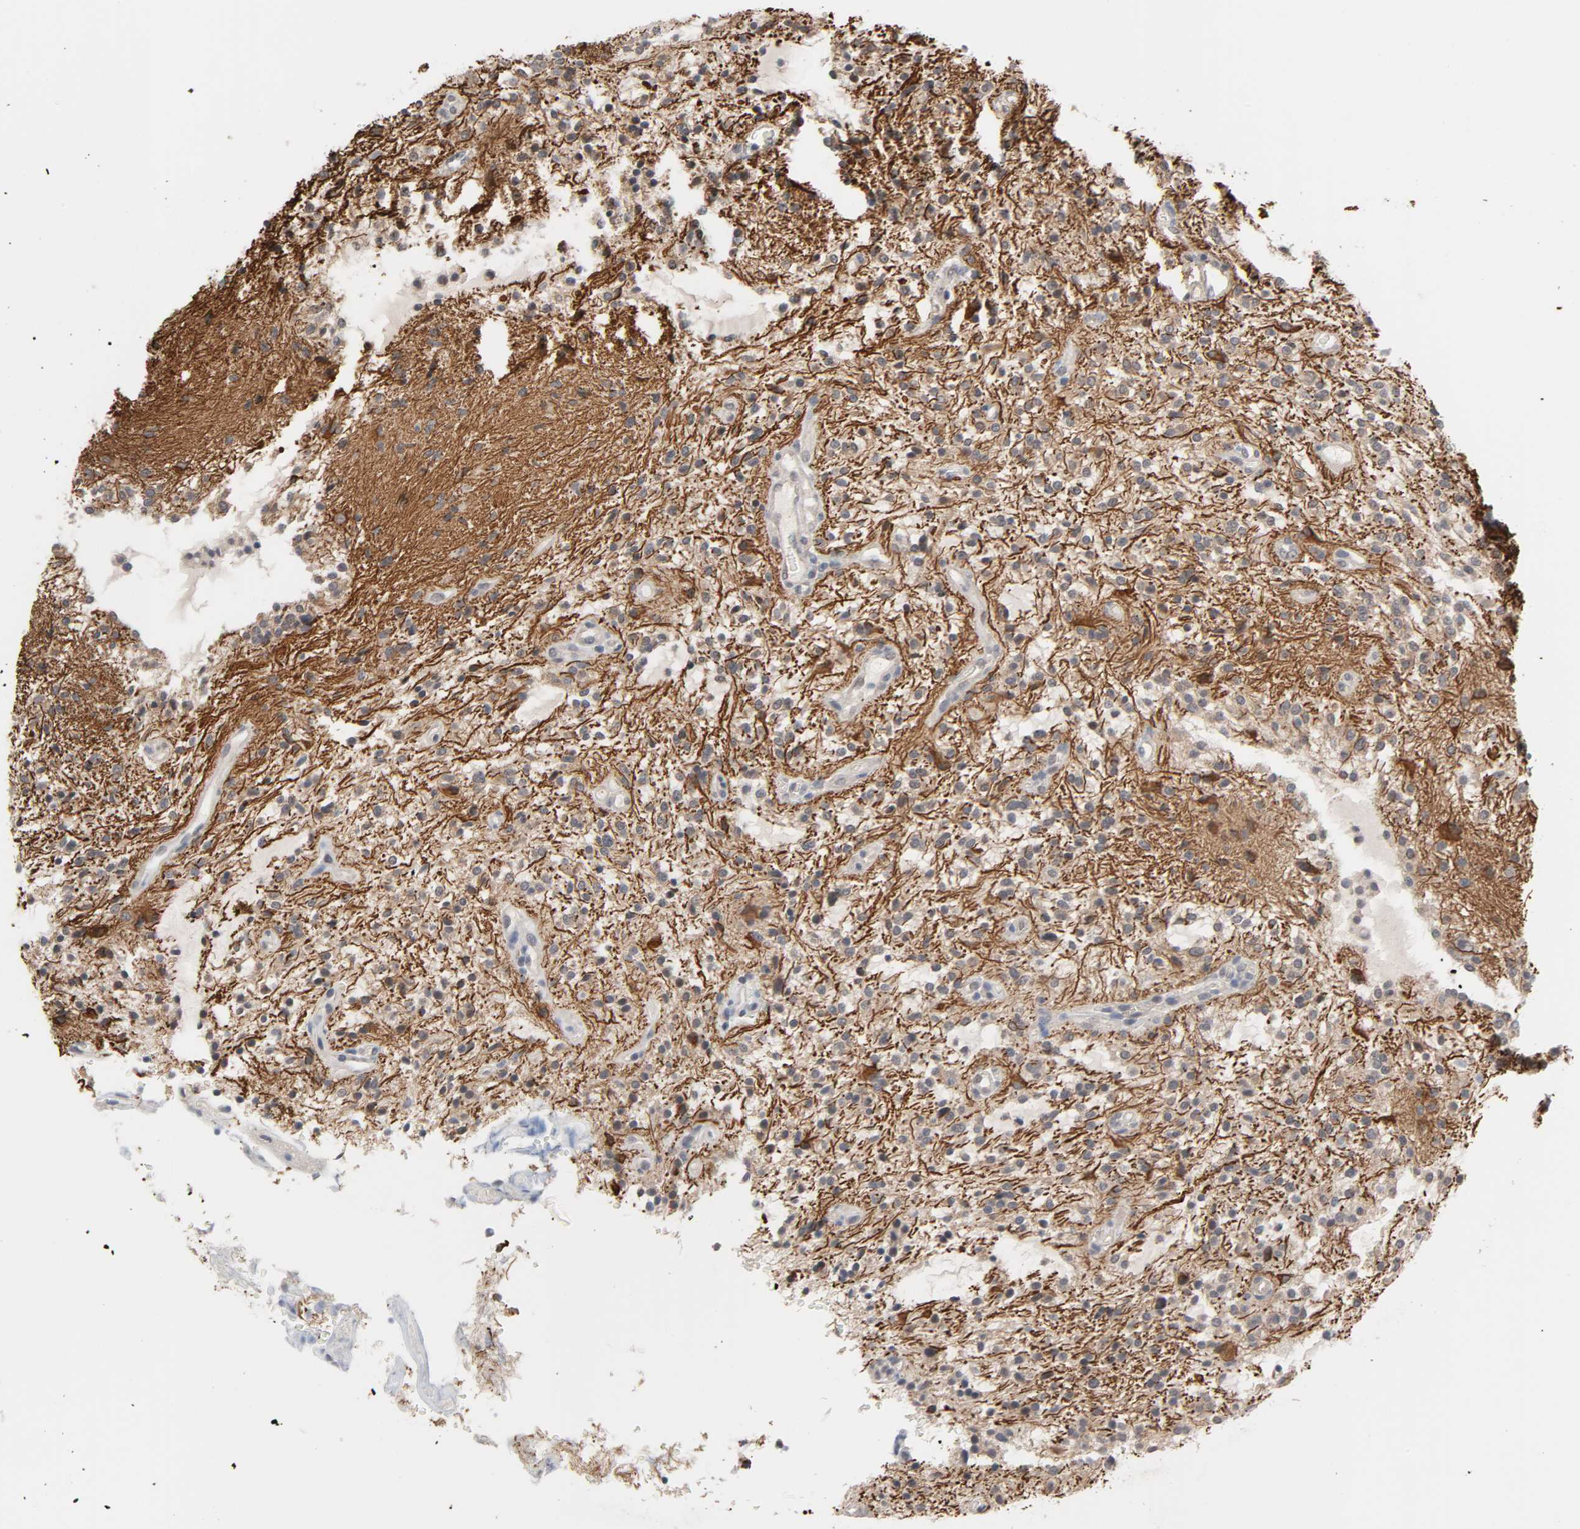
{"staining": {"intensity": "moderate", "quantity": "<25%", "location": "cytoplasmic/membranous"}, "tissue": "glioma", "cell_type": "Tumor cells", "image_type": "cancer", "snomed": [{"axis": "morphology", "description": "Glioma, malignant, NOS"}, {"axis": "topography", "description": "Cerebellum"}], "caption": "Malignant glioma stained with a protein marker exhibits moderate staining in tumor cells.", "gene": "ACSS2", "patient": {"sex": "female", "age": 10}}